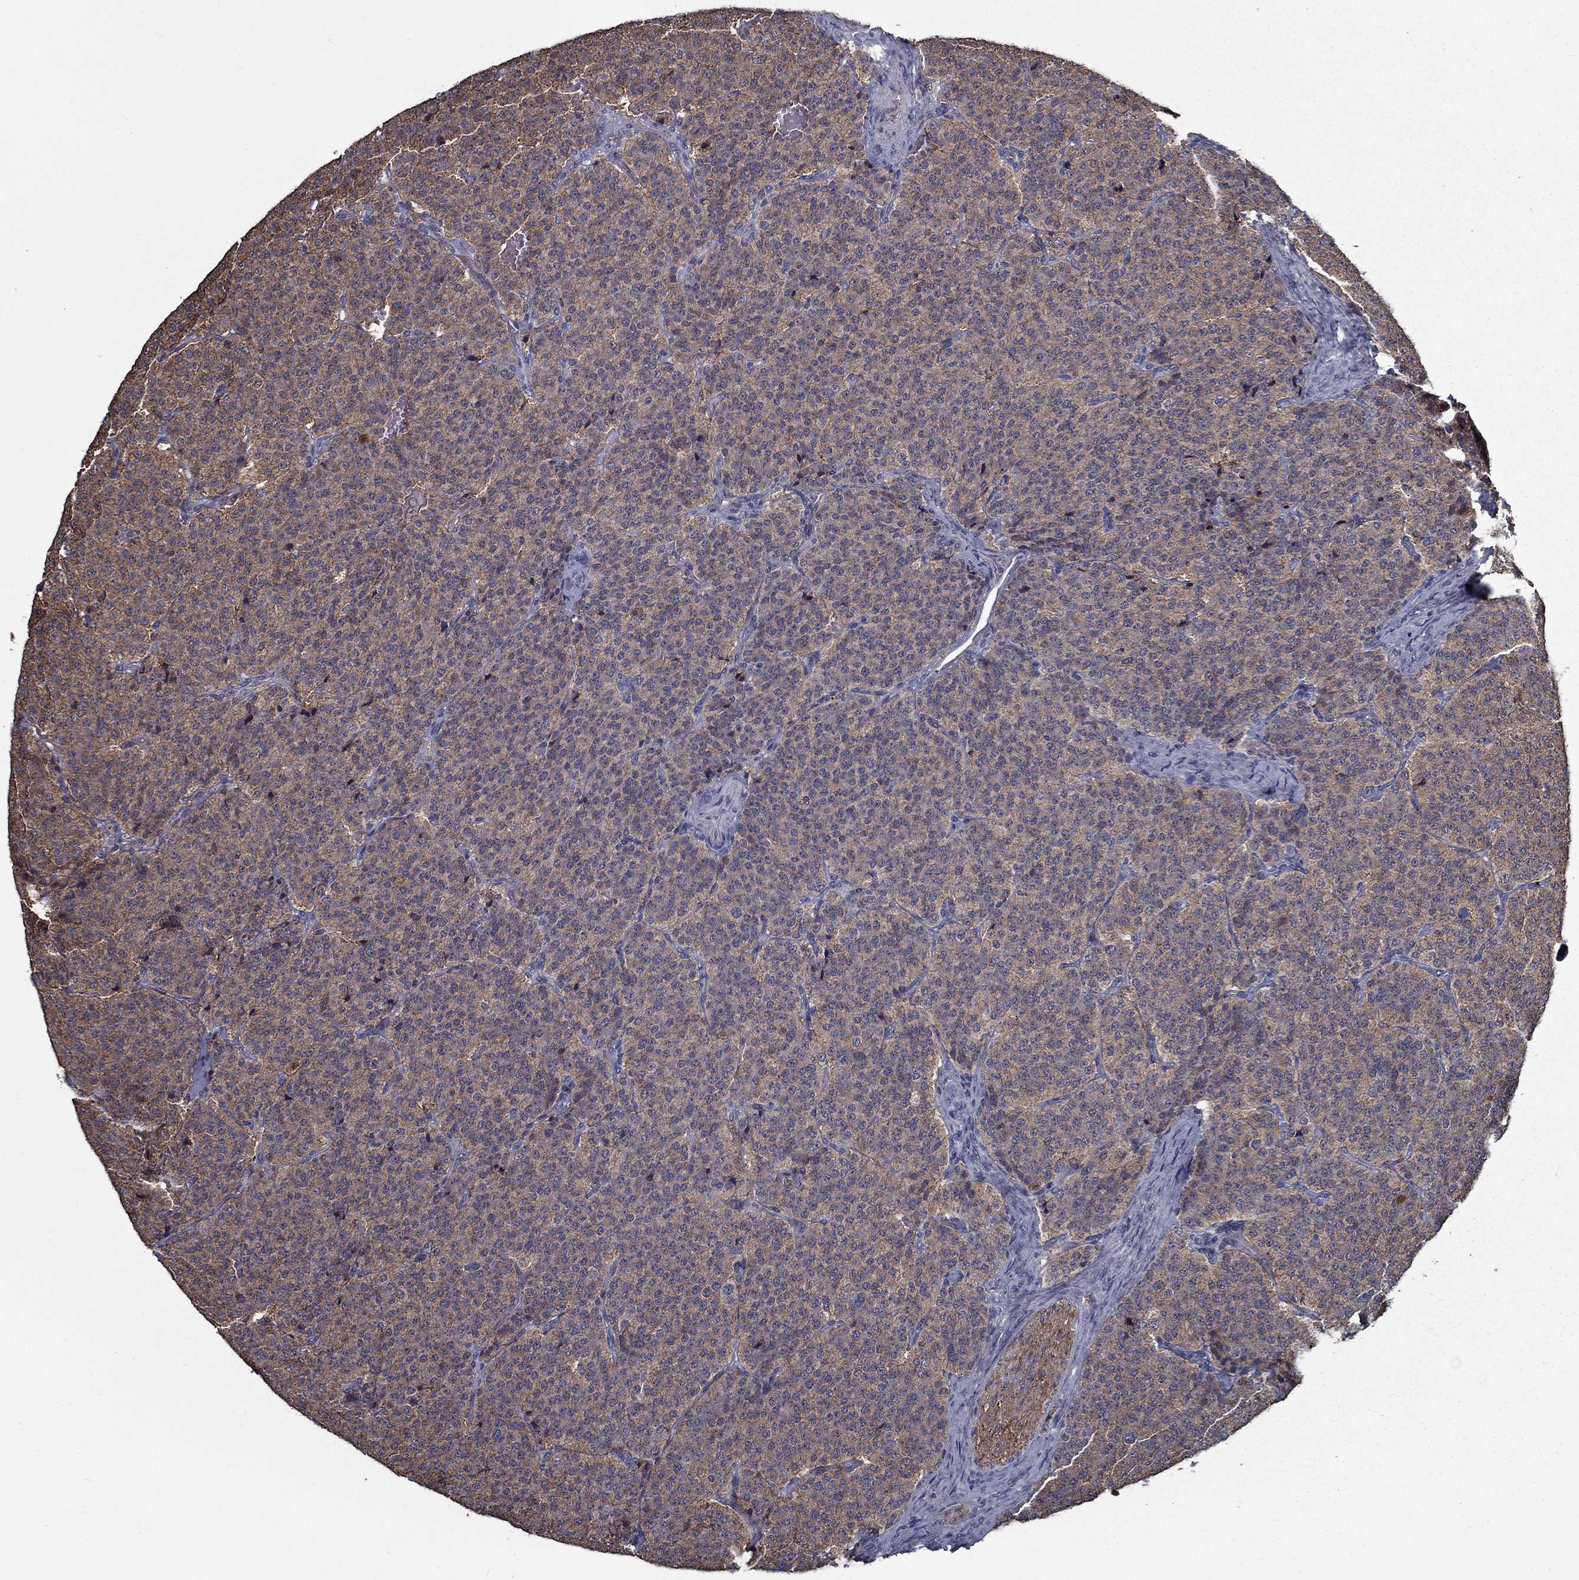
{"staining": {"intensity": "moderate", "quantity": "<25%", "location": "cytoplasmic/membranous"}, "tissue": "carcinoid", "cell_type": "Tumor cells", "image_type": "cancer", "snomed": [{"axis": "morphology", "description": "Carcinoid, malignant, NOS"}, {"axis": "topography", "description": "Small intestine"}], "caption": "A brown stain shows moderate cytoplasmic/membranous expression of a protein in human carcinoid tumor cells.", "gene": "SLC44A1", "patient": {"sex": "female", "age": 58}}